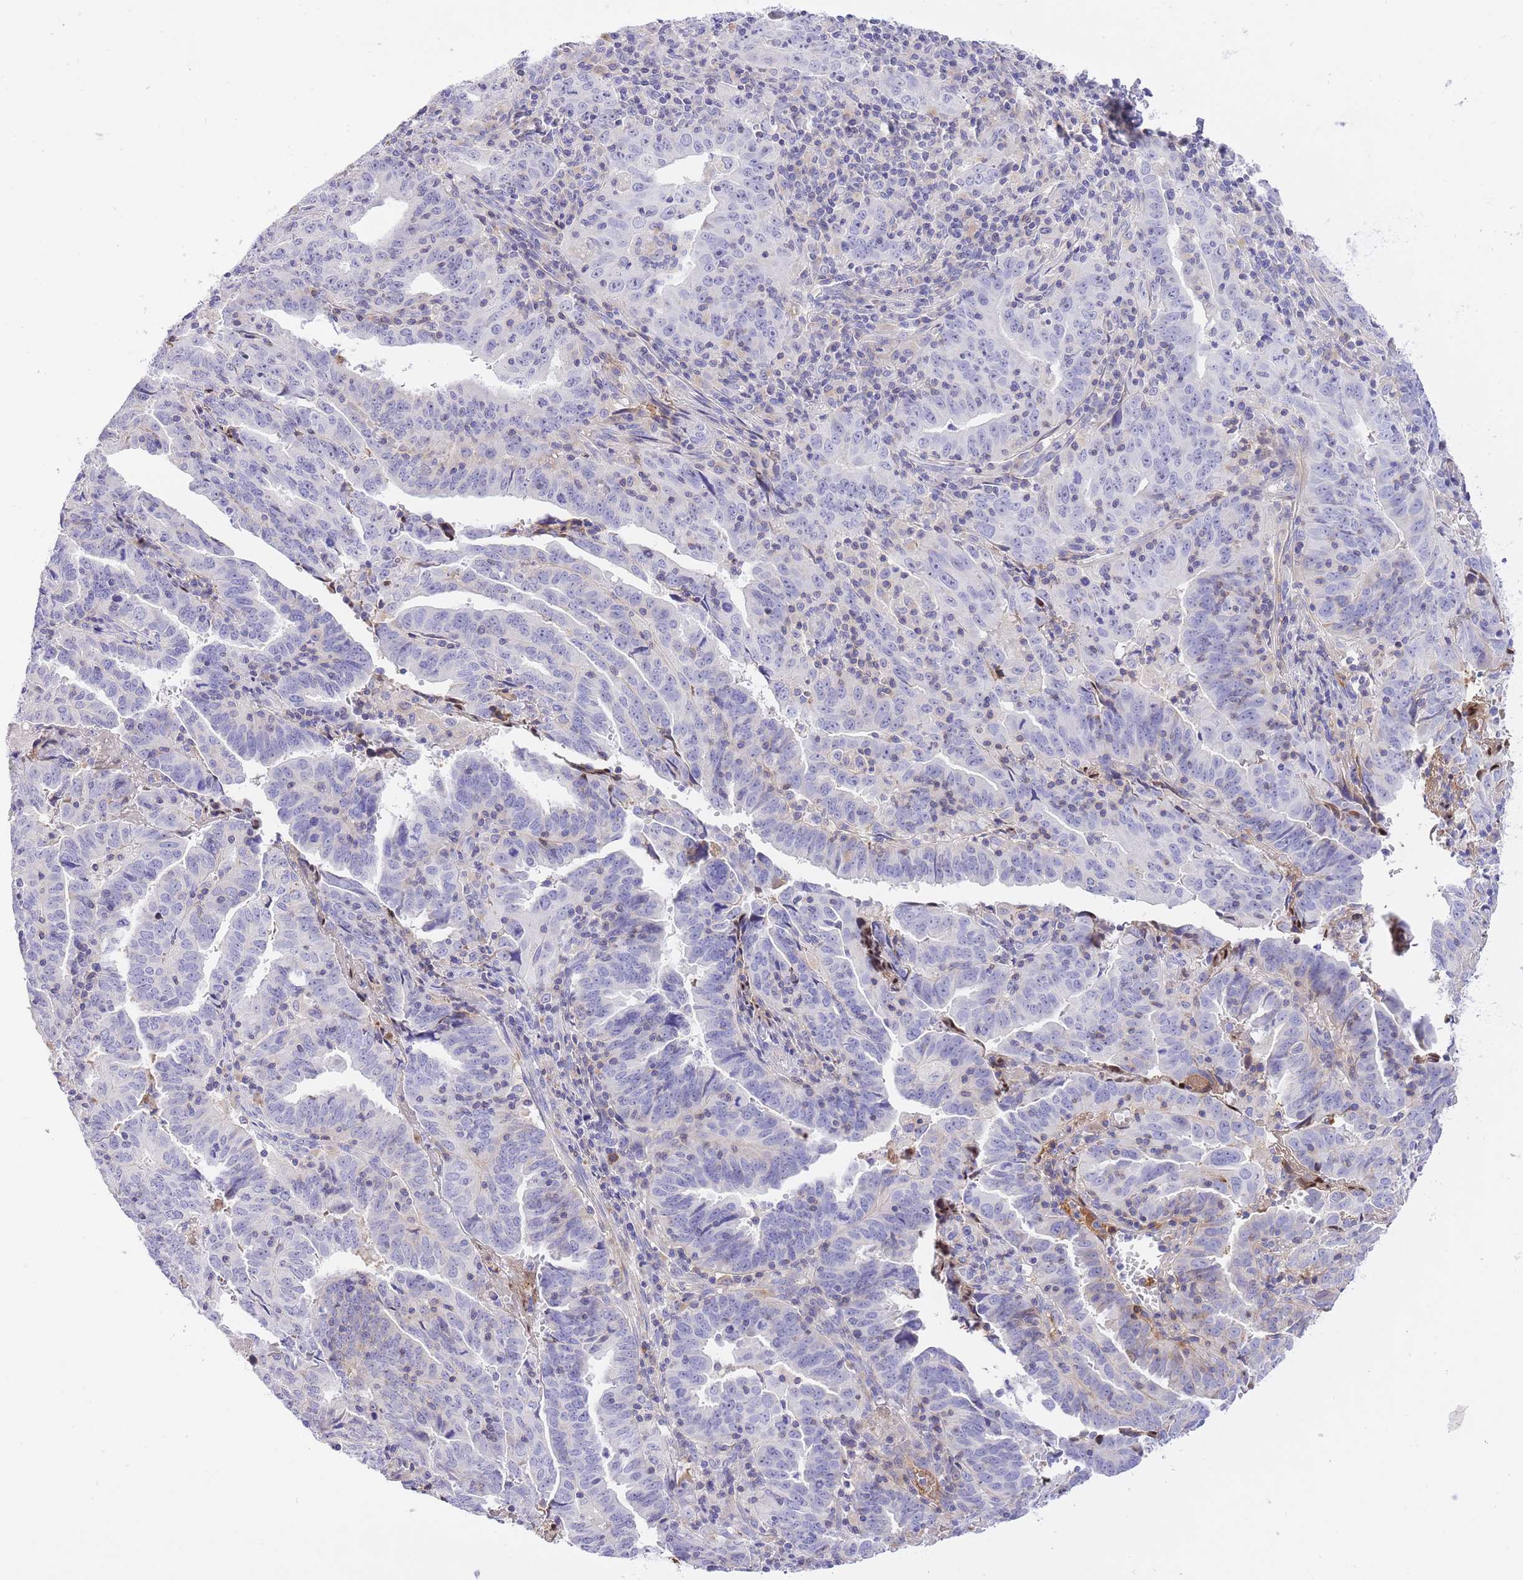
{"staining": {"intensity": "negative", "quantity": "none", "location": "none"}, "tissue": "endometrial cancer", "cell_type": "Tumor cells", "image_type": "cancer", "snomed": [{"axis": "morphology", "description": "Adenocarcinoma, NOS"}, {"axis": "topography", "description": "Endometrium"}], "caption": "A histopathology image of human adenocarcinoma (endometrial) is negative for staining in tumor cells. (IHC, brightfield microscopy, high magnification).", "gene": "HRG", "patient": {"sex": "female", "age": 60}}